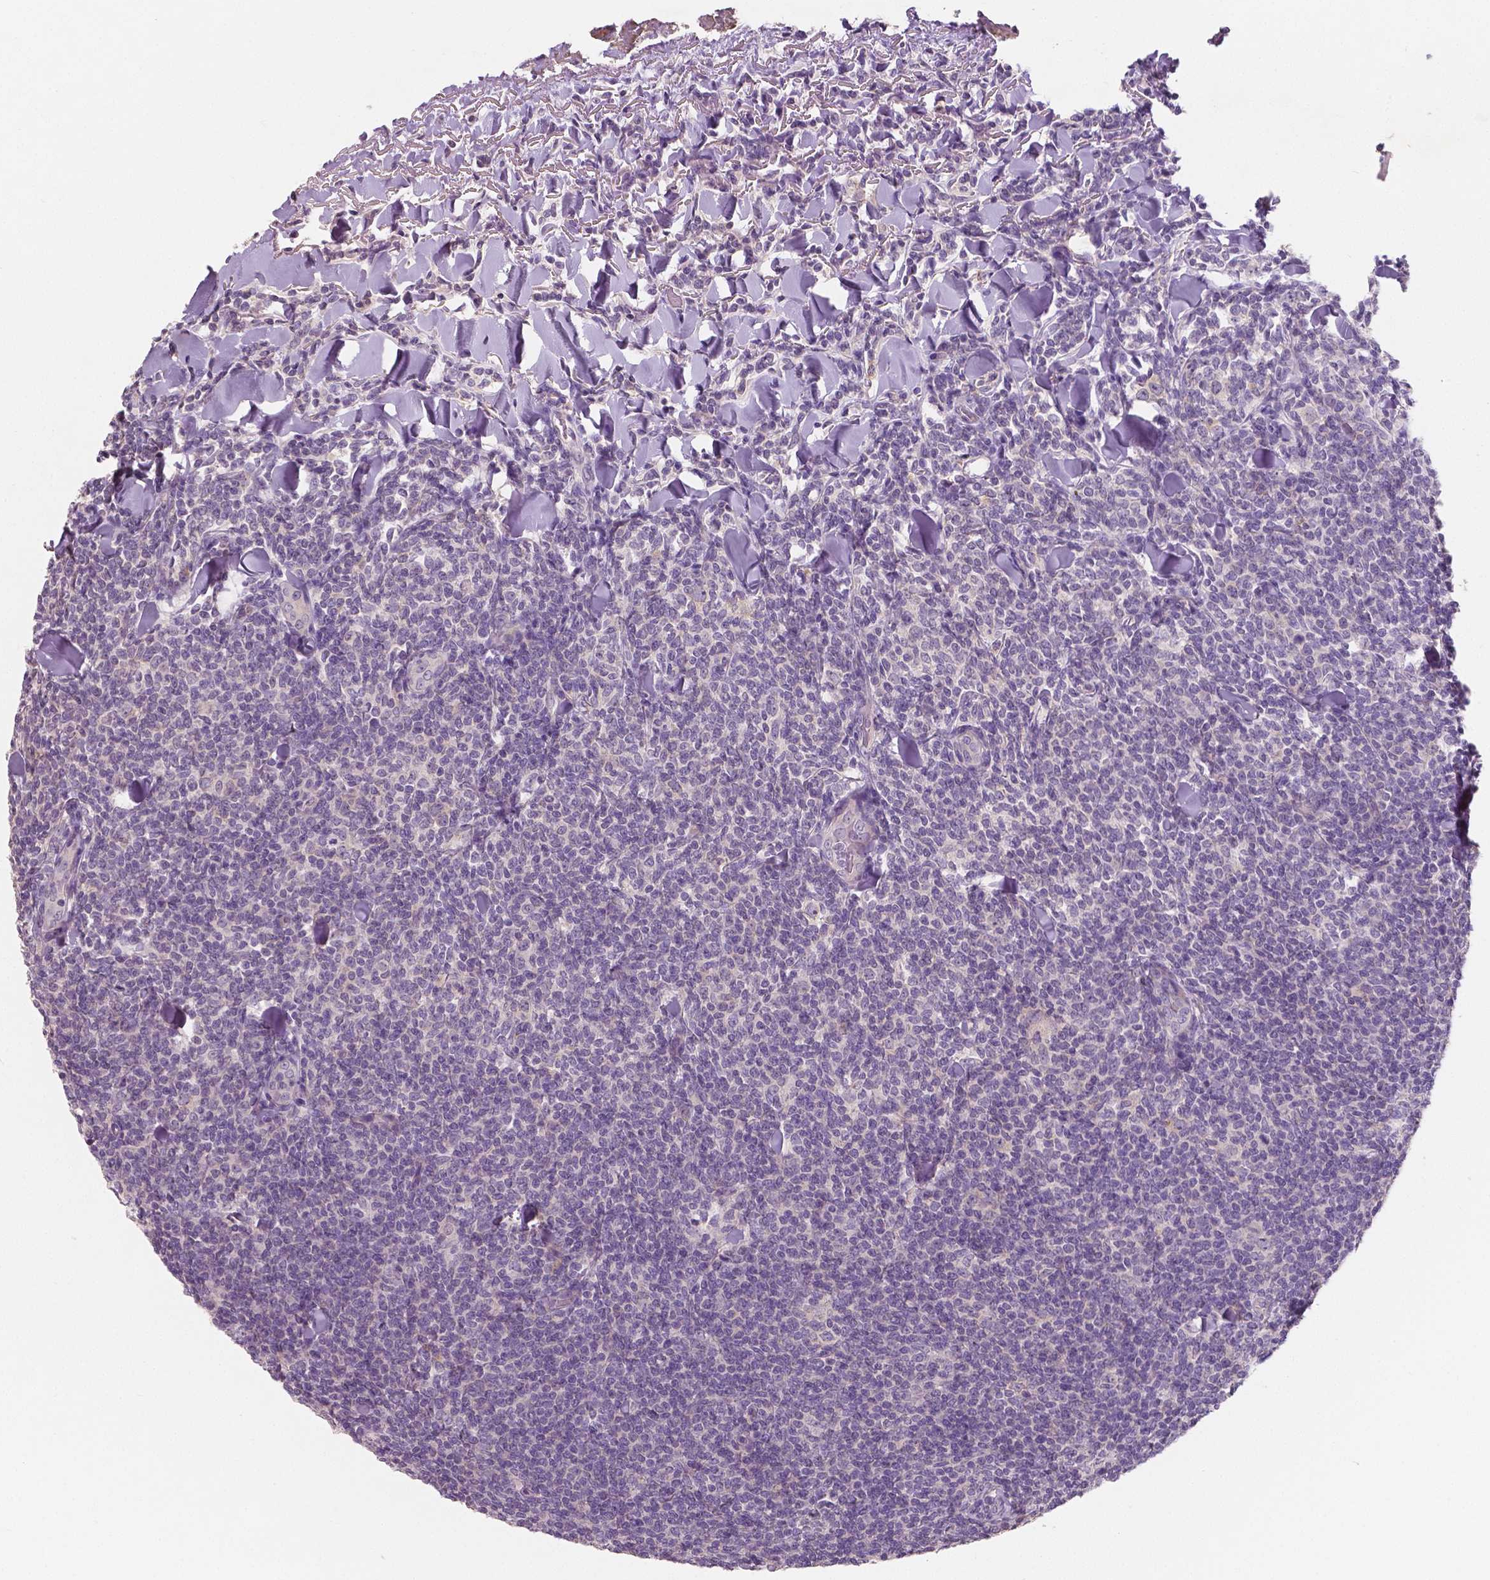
{"staining": {"intensity": "negative", "quantity": "none", "location": "none"}, "tissue": "lymphoma", "cell_type": "Tumor cells", "image_type": "cancer", "snomed": [{"axis": "morphology", "description": "Malignant lymphoma, non-Hodgkin's type, Low grade"}, {"axis": "topography", "description": "Lymph node"}], "caption": "A micrograph of malignant lymphoma, non-Hodgkin's type (low-grade) stained for a protein reveals no brown staining in tumor cells.", "gene": "LSM14B", "patient": {"sex": "female", "age": 56}}